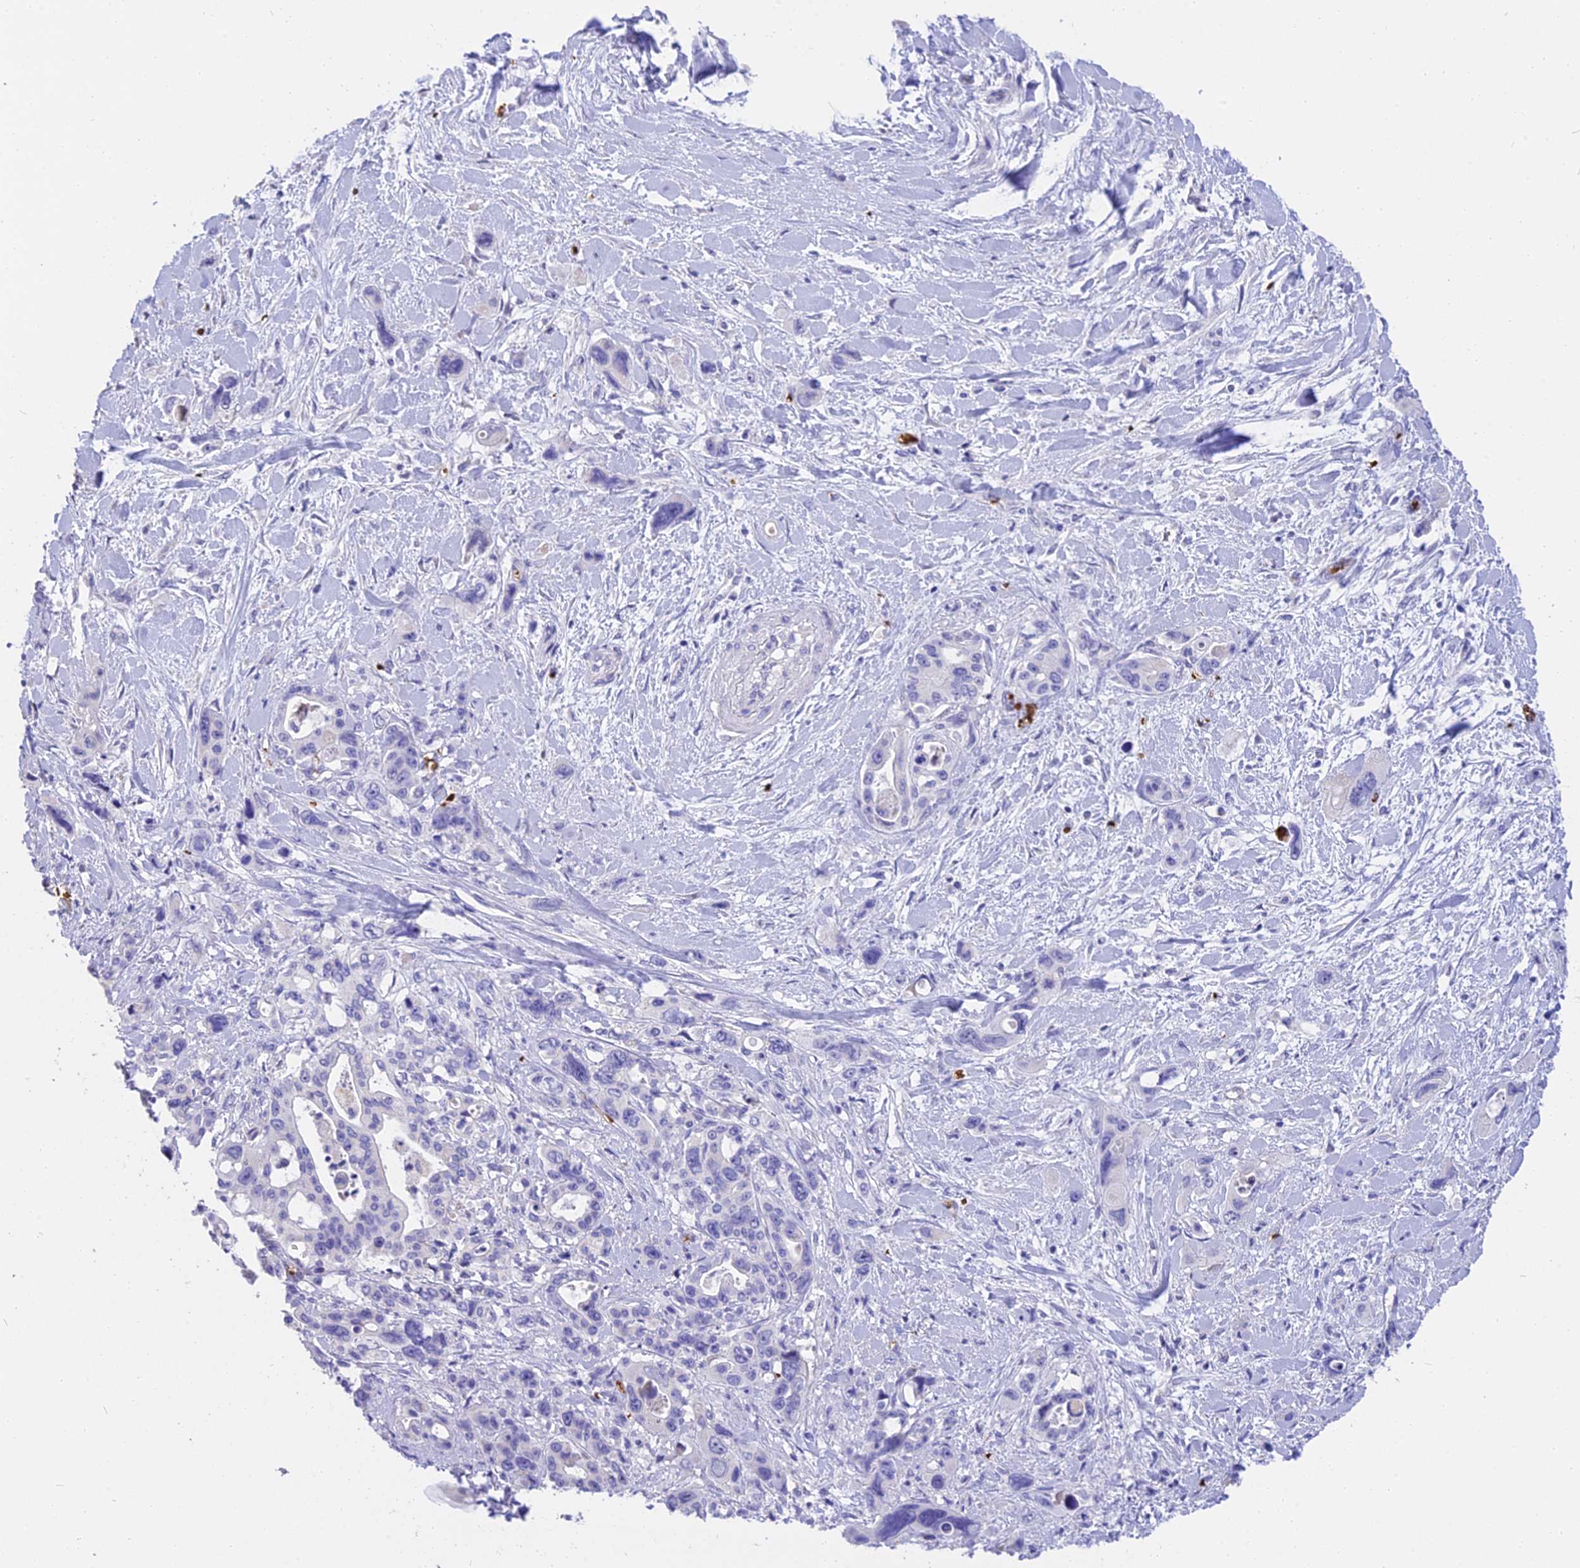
{"staining": {"intensity": "negative", "quantity": "none", "location": "none"}, "tissue": "pancreatic cancer", "cell_type": "Tumor cells", "image_type": "cancer", "snomed": [{"axis": "morphology", "description": "Adenocarcinoma, NOS"}, {"axis": "topography", "description": "Pancreas"}], "caption": "Immunohistochemistry photomicrograph of human adenocarcinoma (pancreatic) stained for a protein (brown), which demonstrates no positivity in tumor cells. (Immunohistochemistry (ihc), brightfield microscopy, high magnification).", "gene": "TNNC2", "patient": {"sex": "male", "age": 46}}